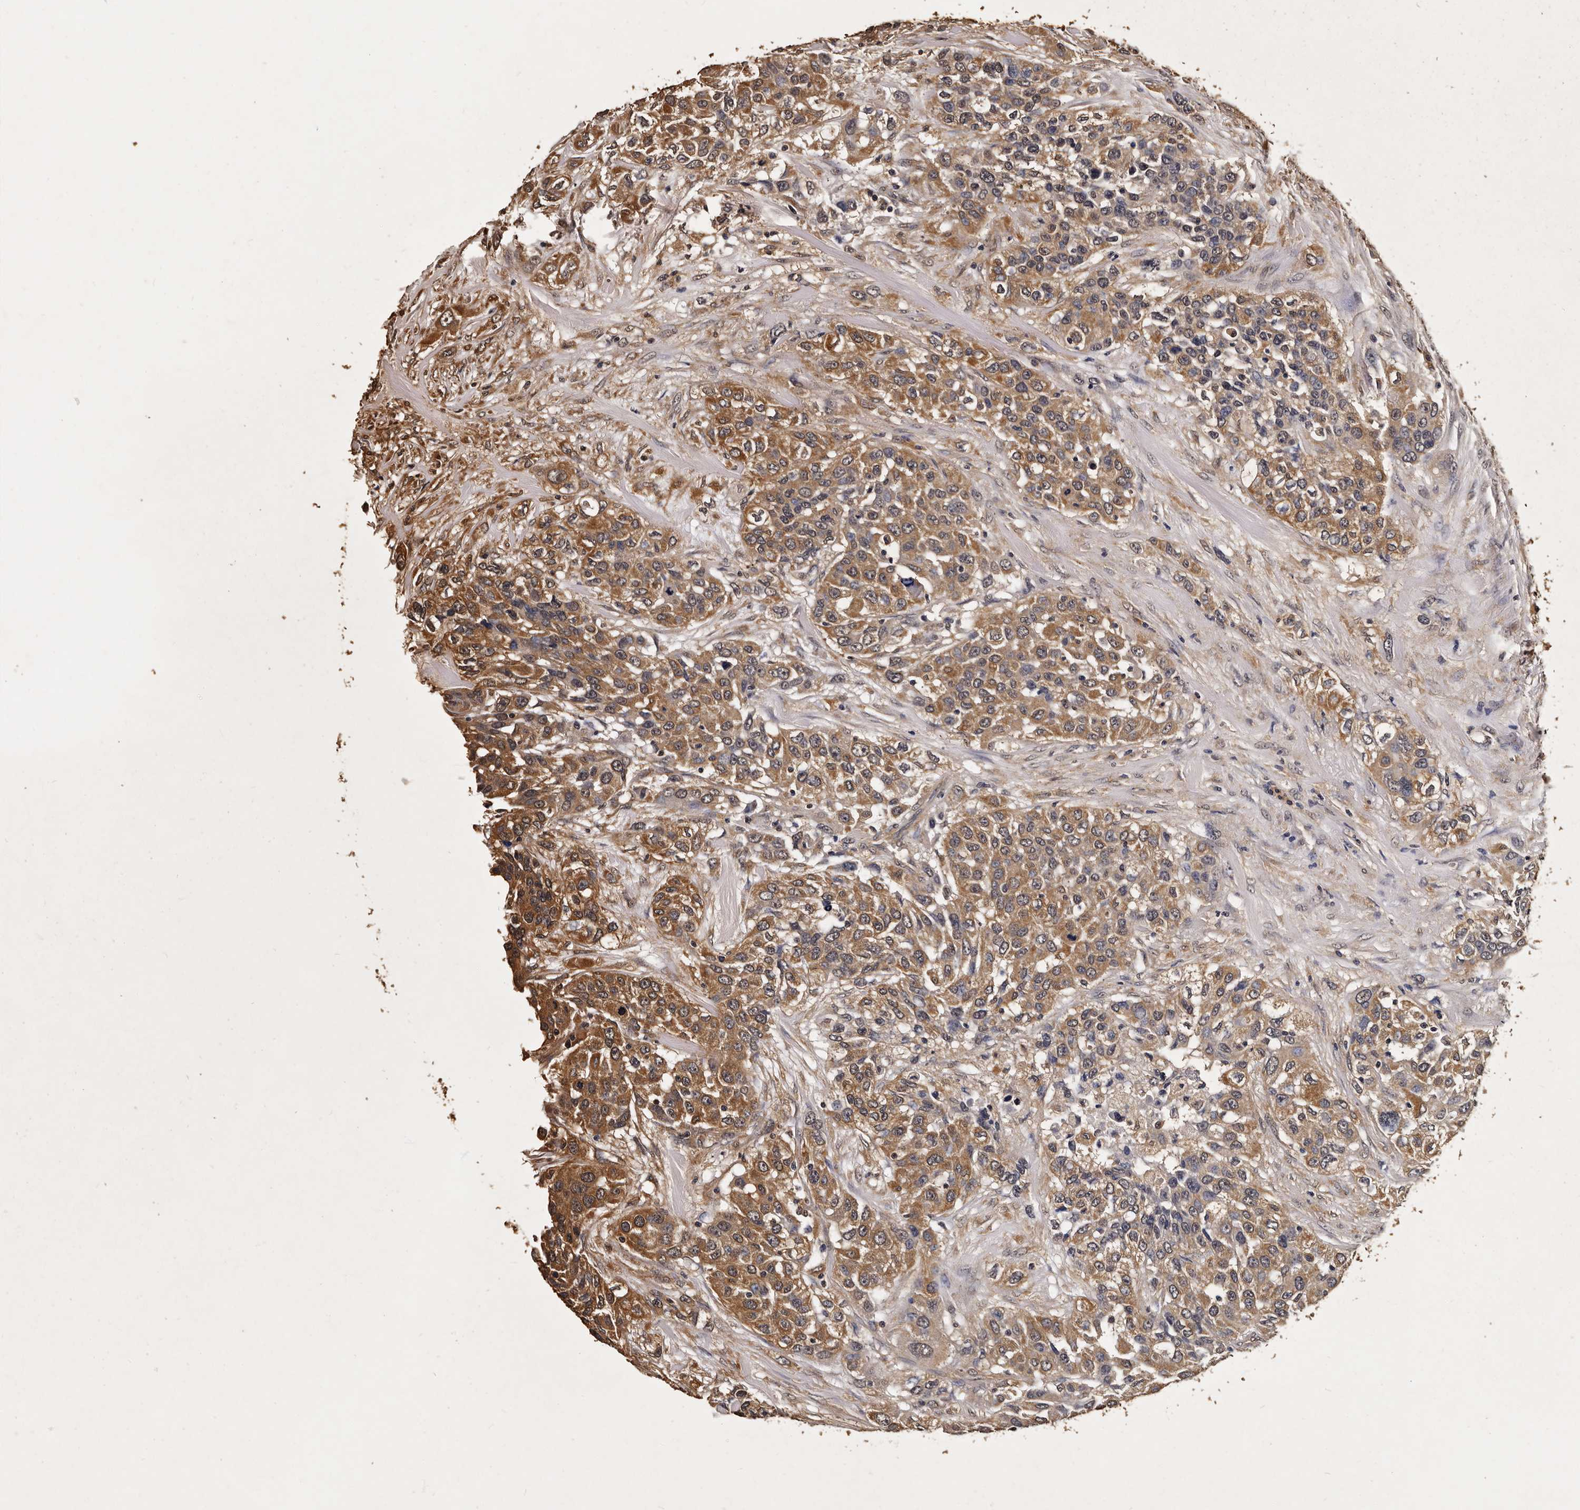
{"staining": {"intensity": "moderate", "quantity": ">75%", "location": "cytoplasmic/membranous"}, "tissue": "urothelial cancer", "cell_type": "Tumor cells", "image_type": "cancer", "snomed": [{"axis": "morphology", "description": "Urothelial carcinoma, High grade"}, {"axis": "topography", "description": "Urinary bladder"}], "caption": "Immunohistochemical staining of urothelial cancer reveals medium levels of moderate cytoplasmic/membranous positivity in about >75% of tumor cells.", "gene": "PARS2", "patient": {"sex": "female", "age": 80}}